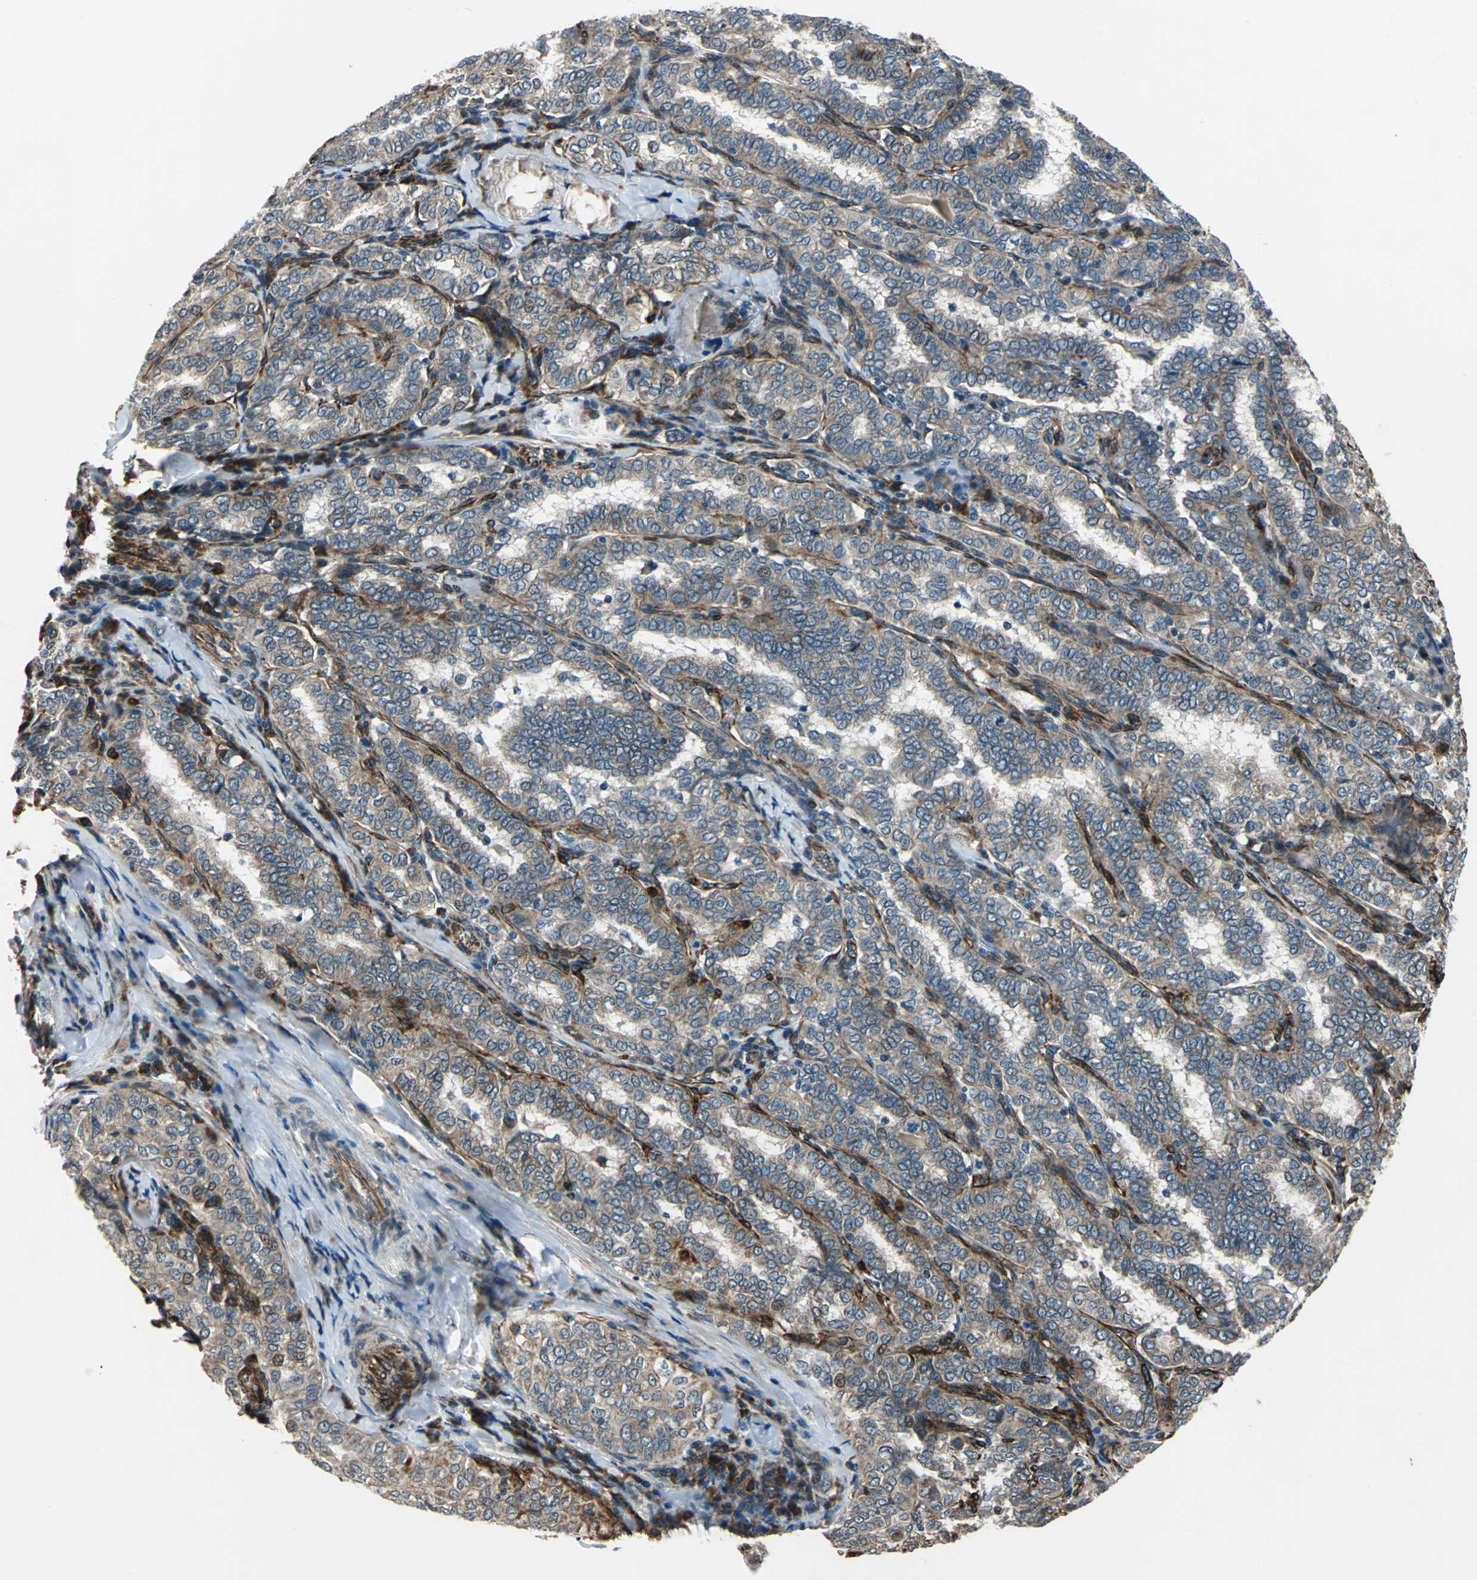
{"staining": {"intensity": "moderate", "quantity": ">75%", "location": "cytoplasmic/membranous,nuclear"}, "tissue": "thyroid cancer", "cell_type": "Tumor cells", "image_type": "cancer", "snomed": [{"axis": "morphology", "description": "Papillary adenocarcinoma, NOS"}, {"axis": "topography", "description": "Thyroid gland"}], "caption": "The micrograph demonstrates staining of thyroid cancer (papillary adenocarcinoma), revealing moderate cytoplasmic/membranous and nuclear protein staining (brown color) within tumor cells.", "gene": "EXD2", "patient": {"sex": "female", "age": 30}}